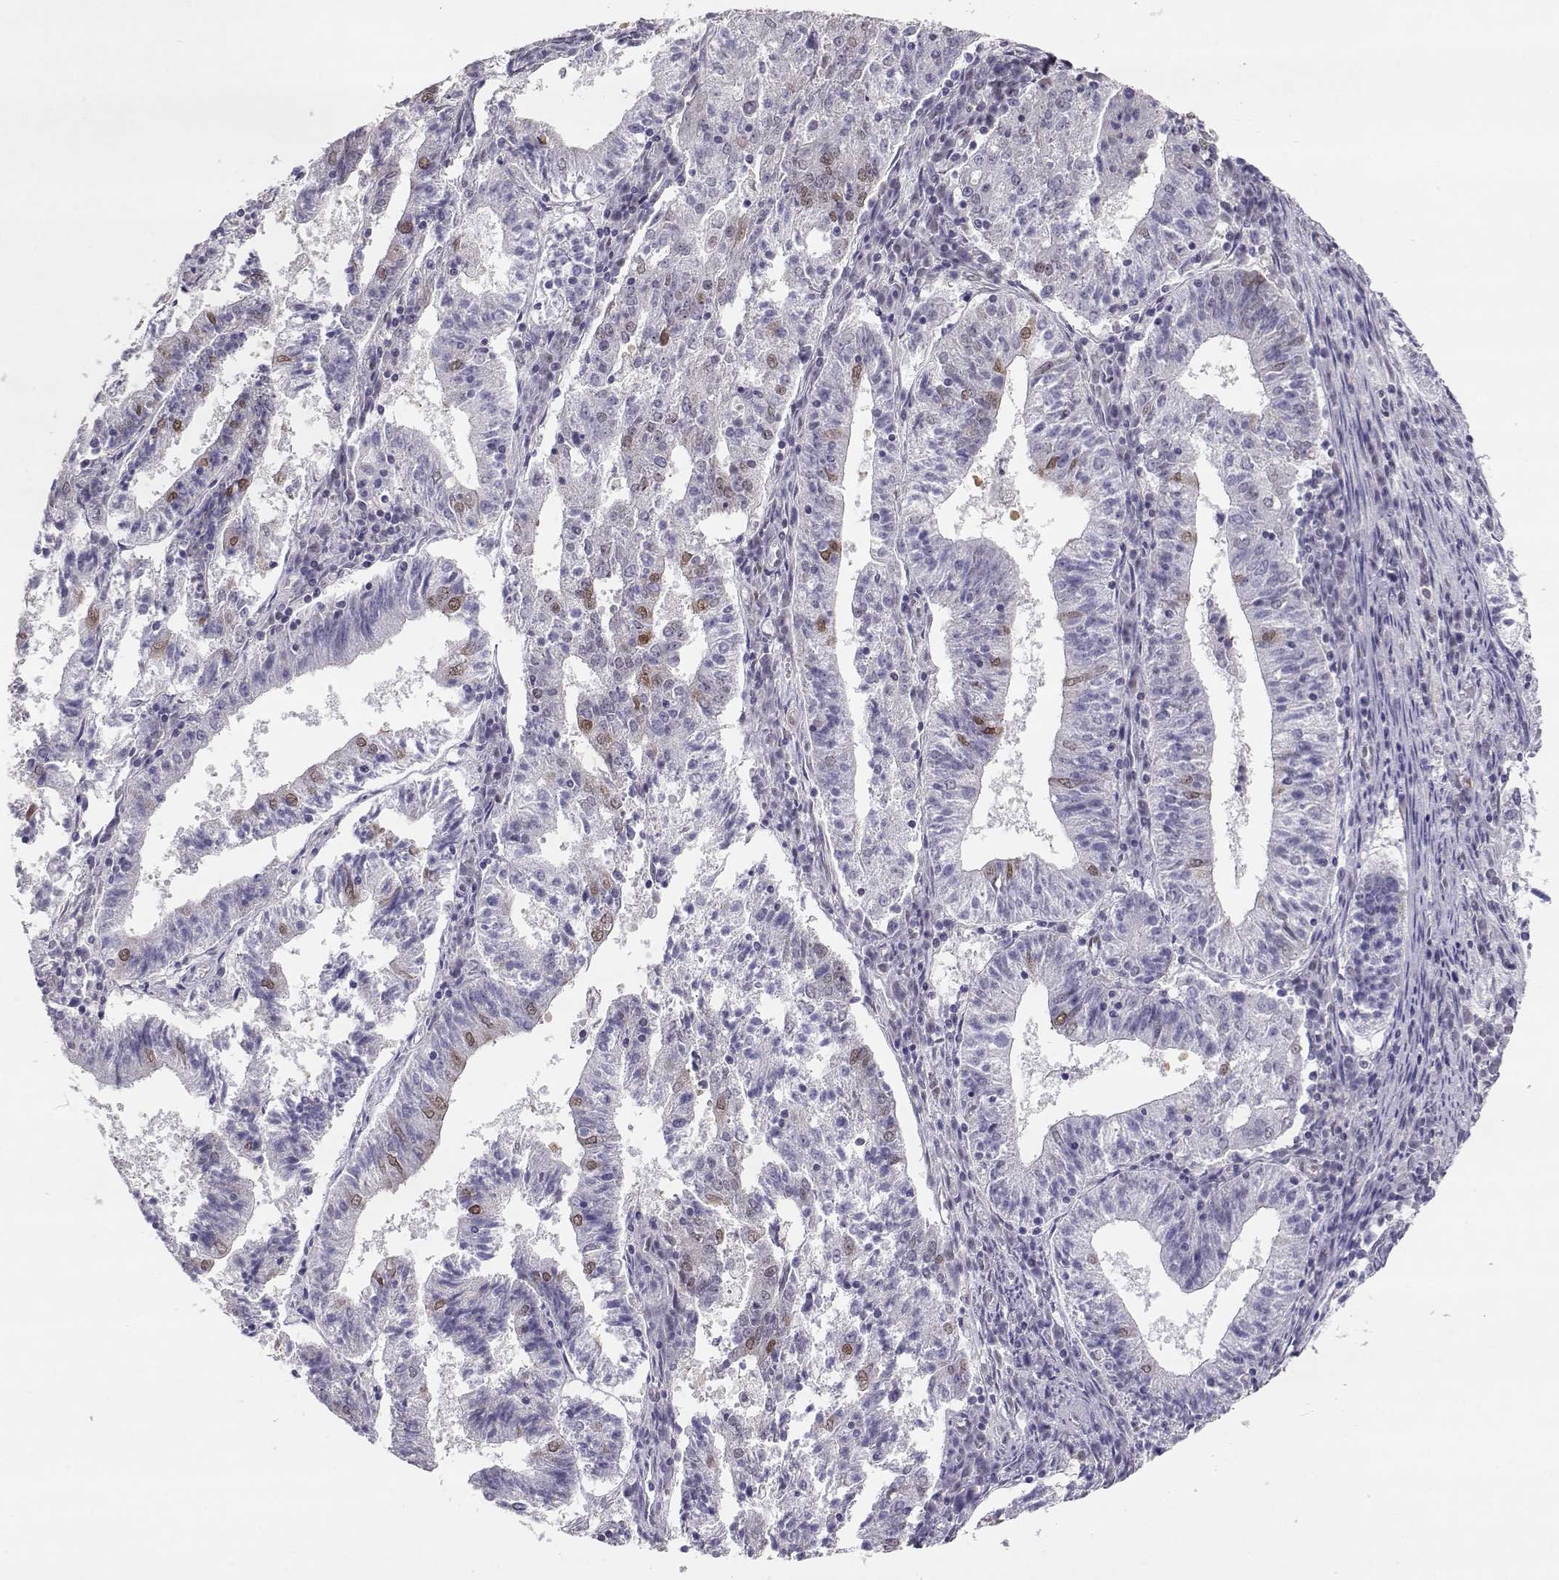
{"staining": {"intensity": "moderate", "quantity": "<25%", "location": "nuclear"}, "tissue": "endometrial cancer", "cell_type": "Tumor cells", "image_type": "cancer", "snomed": [{"axis": "morphology", "description": "Adenocarcinoma, NOS"}, {"axis": "topography", "description": "Endometrium"}], "caption": "Immunohistochemical staining of endometrial cancer (adenocarcinoma) displays moderate nuclear protein staining in approximately <25% of tumor cells.", "gene": "POLI", "patient": {"sex": "female", "age": 82}}